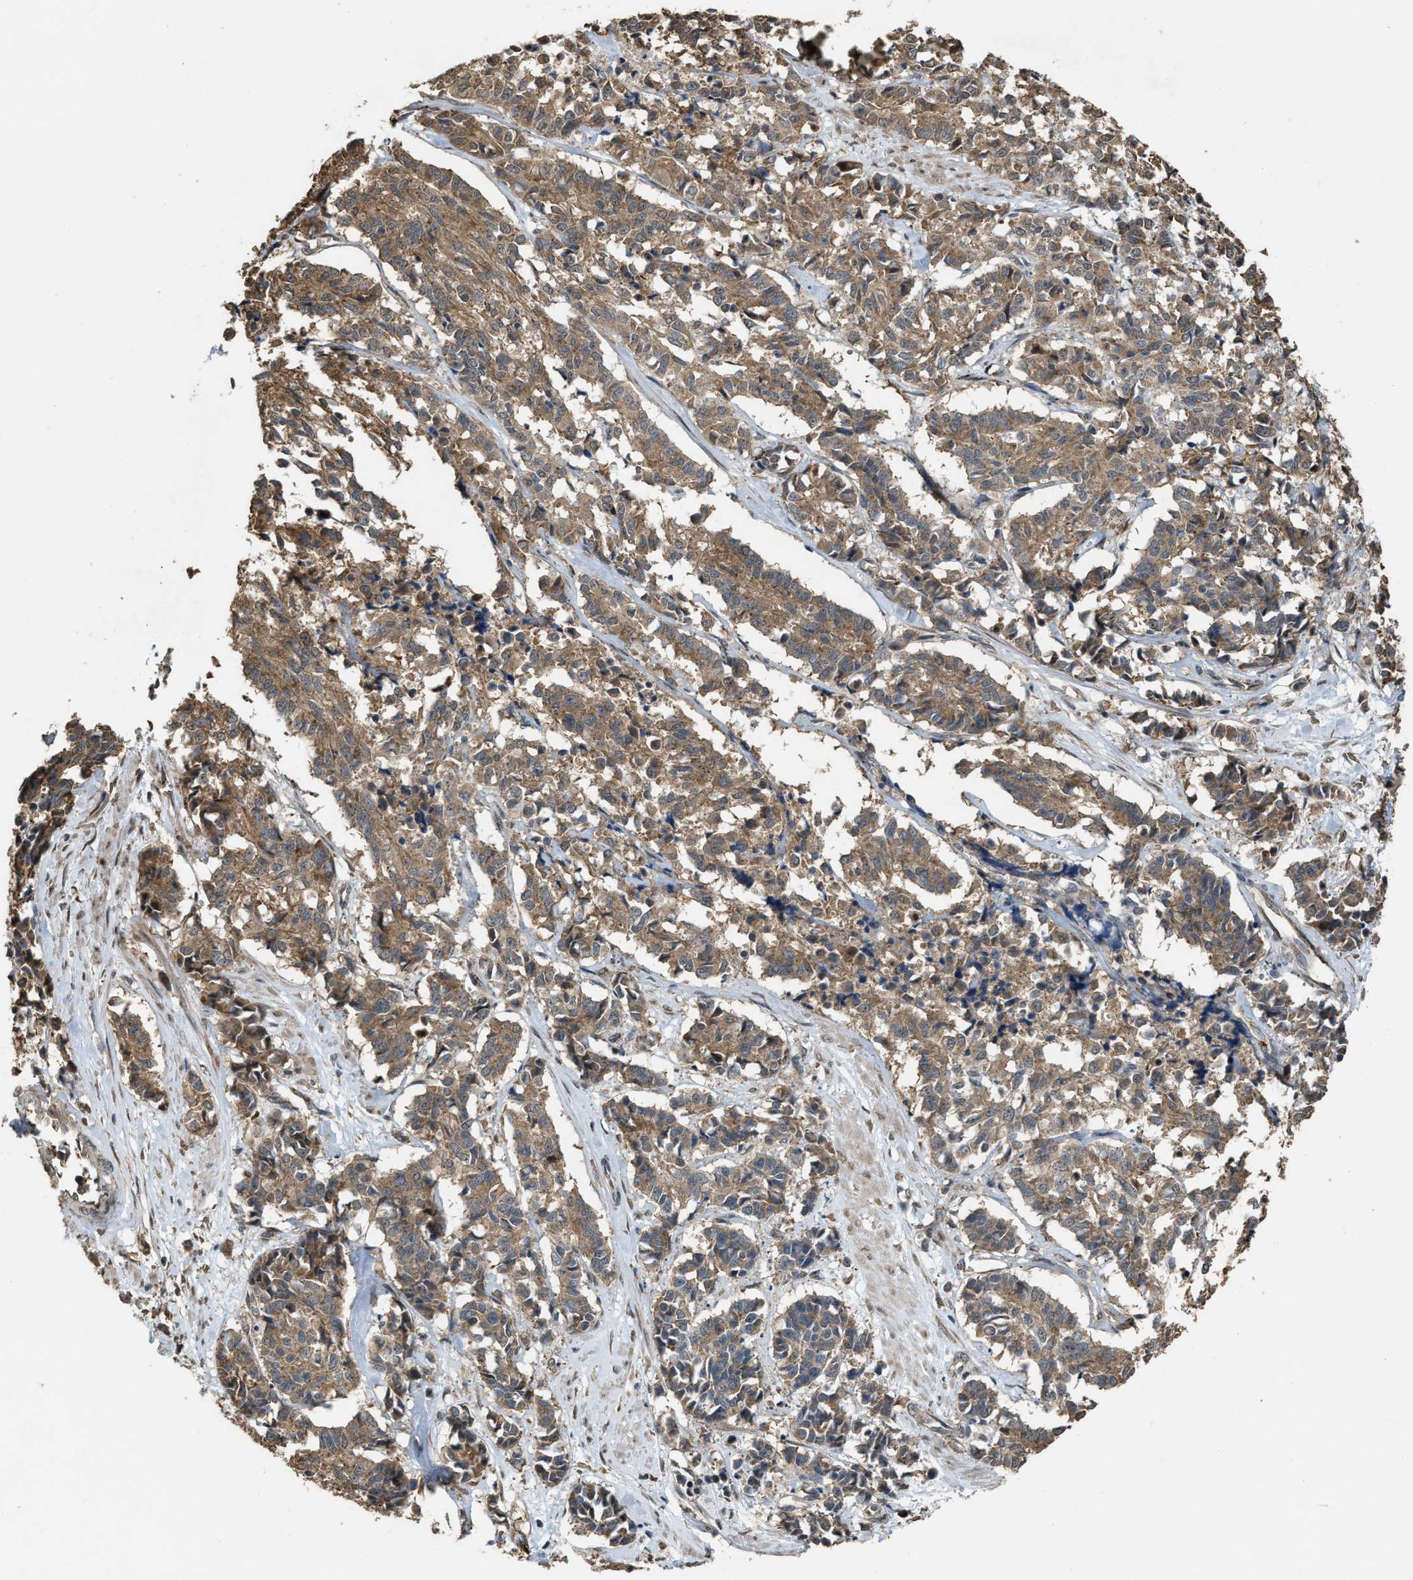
{"staining": {"intensity": "moderate", "quantity": ">75%", "location": "cytoplasmic/membranous"}, "tissue": "cervical cancer", "cell_type": "Tumor cells", "image_type": "cancer", "snomed": [{"axis": "morphology", "description": "Squamous cell carcinoma, NOS"}, {"axis": "topography", "description": "Cervix"}], "caption": "An image of cervical cancer stained for a protein exhibits moderate cytoplasmic/membranous brown staining in tumor cells. (IHC, brightfield microscopy, high magnification).", "gene": "ARHGEF5", "patient": {"sex": "female", "age": 35}}